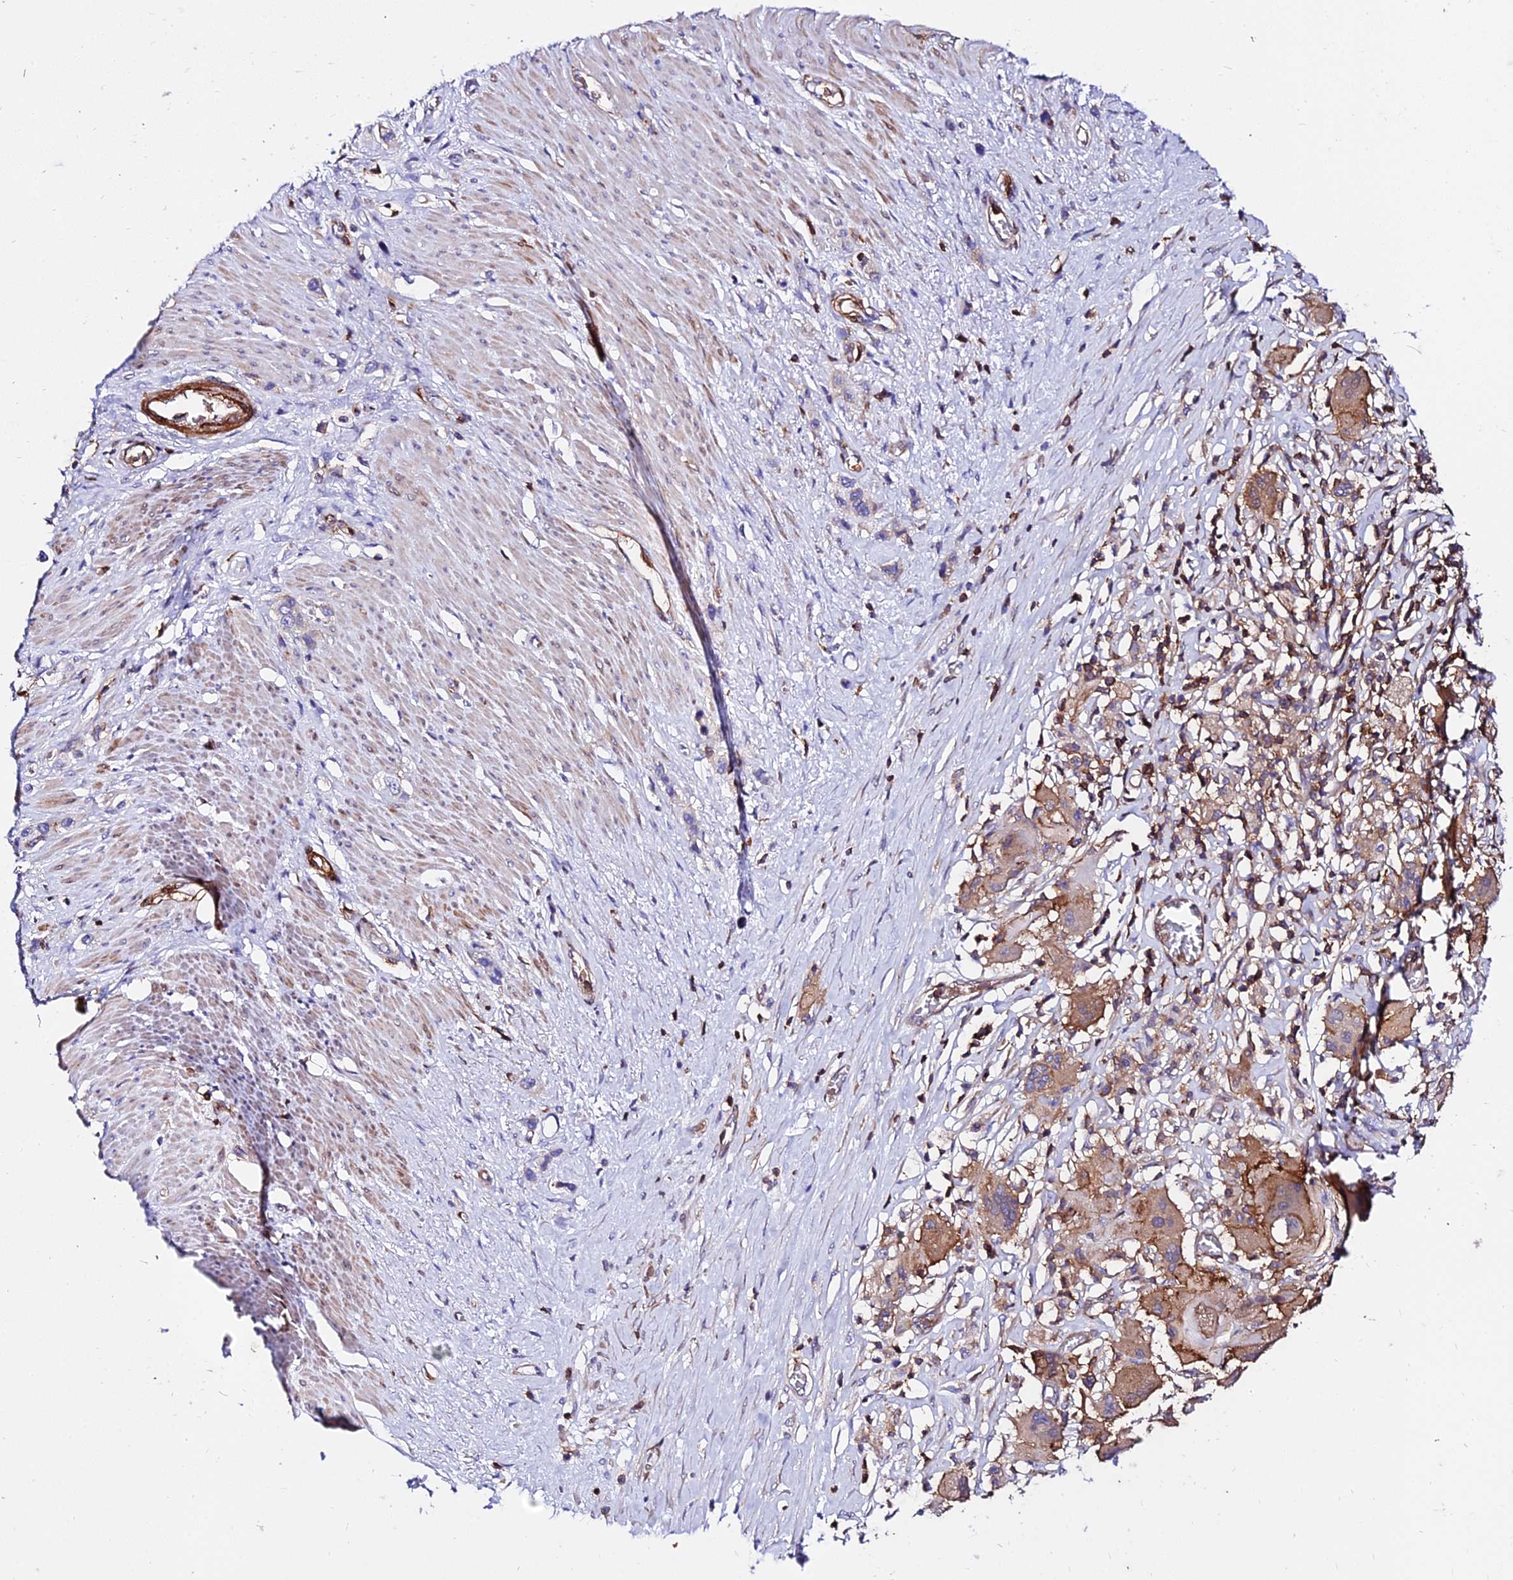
{"staining": {"intensity": "moderate", "quantity": ">75%", "location": "cytoplasmic/membranous"}, "tissue": "stomach cancer", "cell_type": "Tumor cells", "image_type": "cancer", "snomed": [{"axis": "morphology", "description": "Adenocarcinoma, NOS"}, {"axis": "morphology", "description": "Adenocarcinoma, High grade"}, {"axis": "topography", "description": "Stomach, upper"}, {"axis": "topography", "description": "Stomach, lower"}], "caption": "Stomach high-grade adenocarcinoma tissue demonstrates moderate cytoplasmic/membranous expression in about >75% of tumor cells", "gene": "CSRP1", "patient": {"sex": "female", "age": 65}}